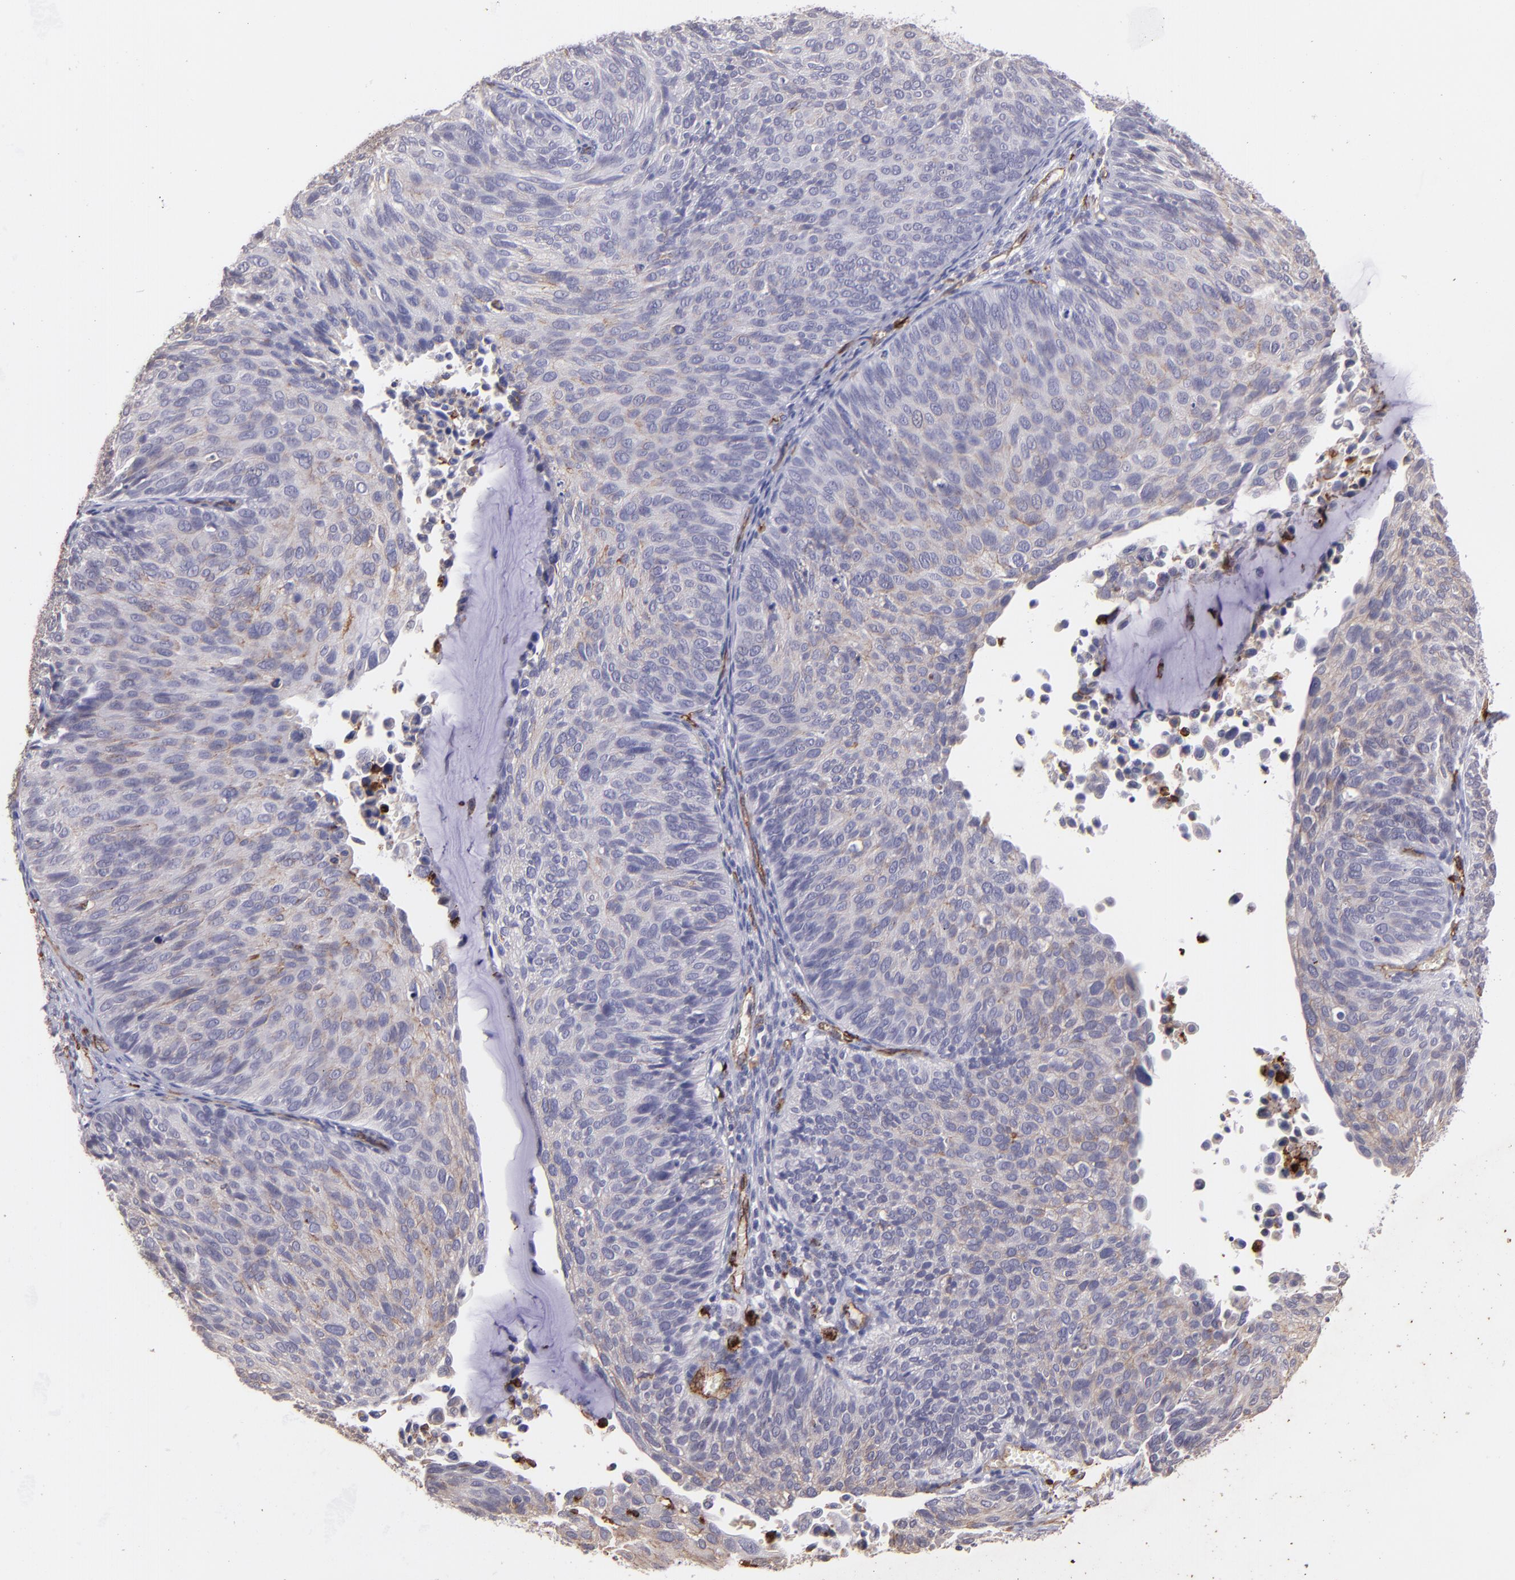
{"staining": {"intensity": "negative", "quantity": "none", "location": "none"}, "tissue": "cervical cancer", "cell_type": "Tumor cells", "image_type": "cancer", "snomed": [{"axis": "morphology", "description": "Squamous cell carcinoma, NOS"}, {"axis": "topography", "description": "Cervix"}], "caption": "High power microscopy photomicrograph of an immunohistochemistry (IHC) micrograph of cervical cancer, revealing no significant positivity in tumor cells.", "gene": "DYSF", "patient": {"sex": "female", "age": 36}}